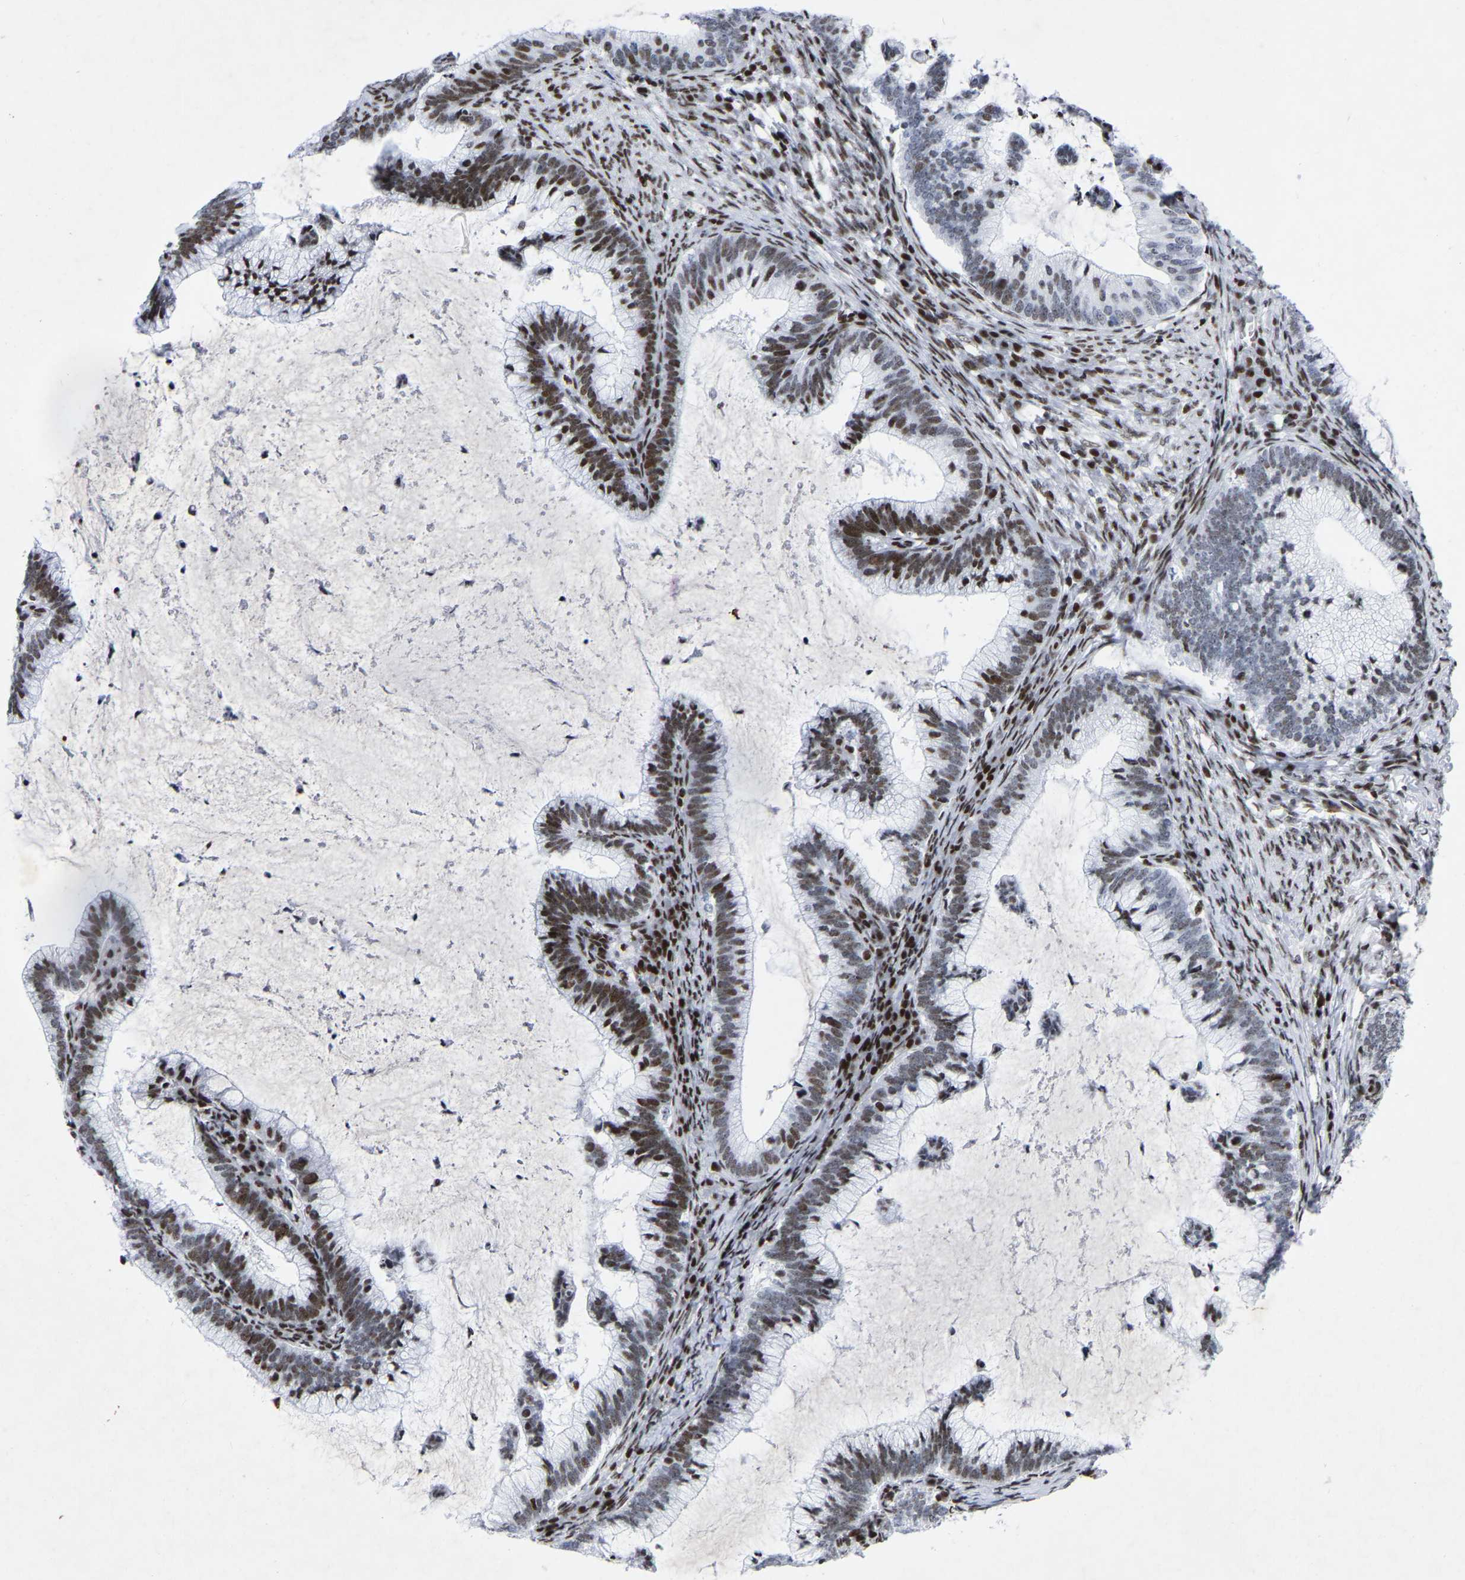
{"staining": {"intensity": "weak", "quantity": "<25%", "location": "nuclear"}, "tissue": "cervical cancer", "cell_type": "Tumor cells", "image_type": "cancer", "snomed": [{"axis": "morphology", "description": "Adenocarcinoma, NOS"}, {"axis": "topography", "description": "Cervix"}], "caption": "IHC photomicrograph of human adenocarcinoma (cervical) stained for a protein (brown), which demonstrates no expression in tumor cells.", "gene": "PRCC", "patient": {"sex": "female", "age": 36}}